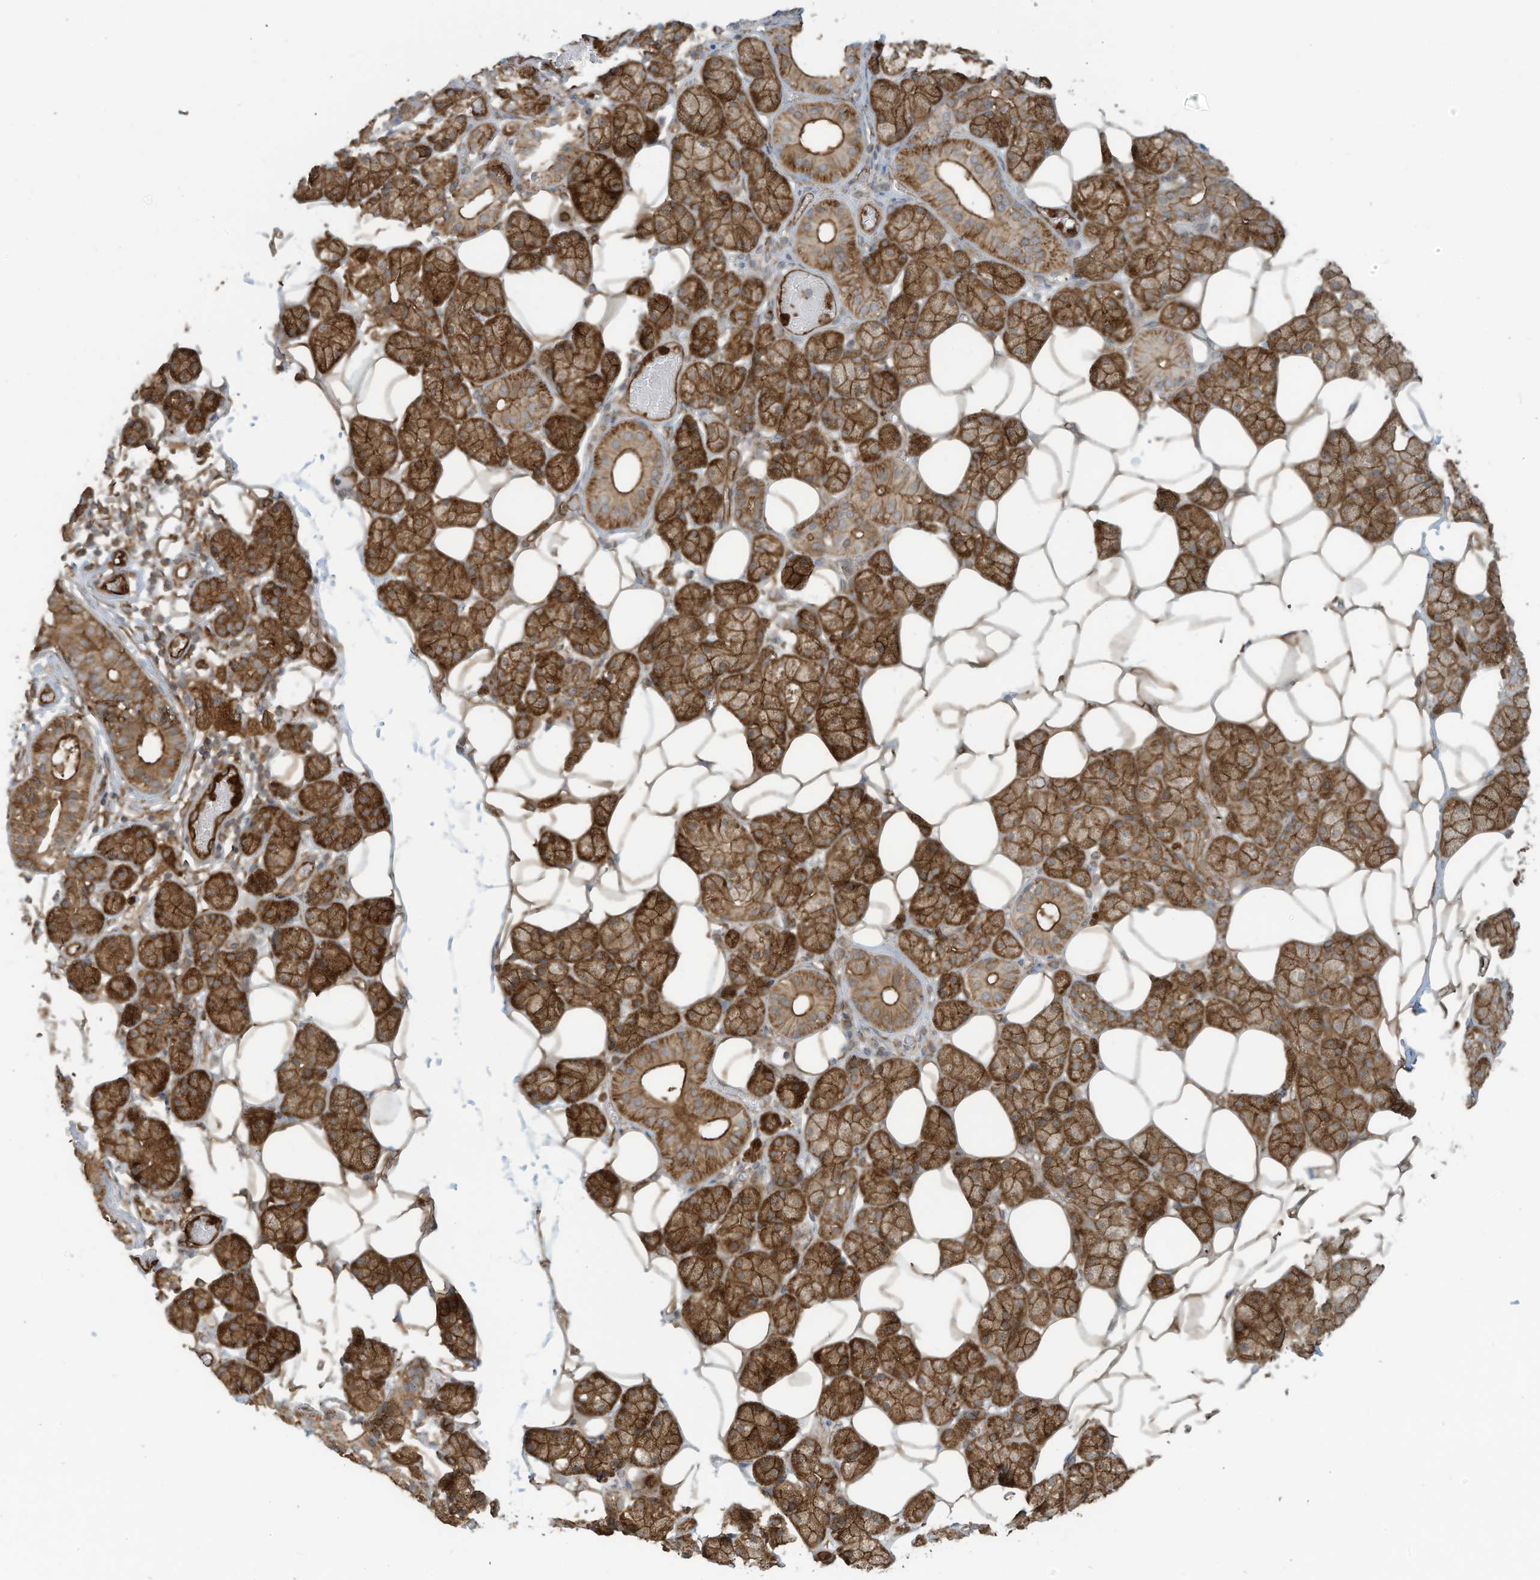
{"staining": {"intensity": "strong", "quantity": ">75%", "location": "cytoplasmic/membranous"}, "tissue": "salivary gland", "cell_type": "Glandular cells", "image_type": "normal", "snomed": [{"axis": "morphology", "description": "Normal tissue, NOS"}, {"axis": "topography", "description": "Salivary gland"}], "caption": "Protein staining of normal salivary gland reveals strong cytoplasmic/membranous positivity in approximately >75% of glandular cells.", "gene": "SLC9A2", "patient": {"sex": "female", "age": 33}}